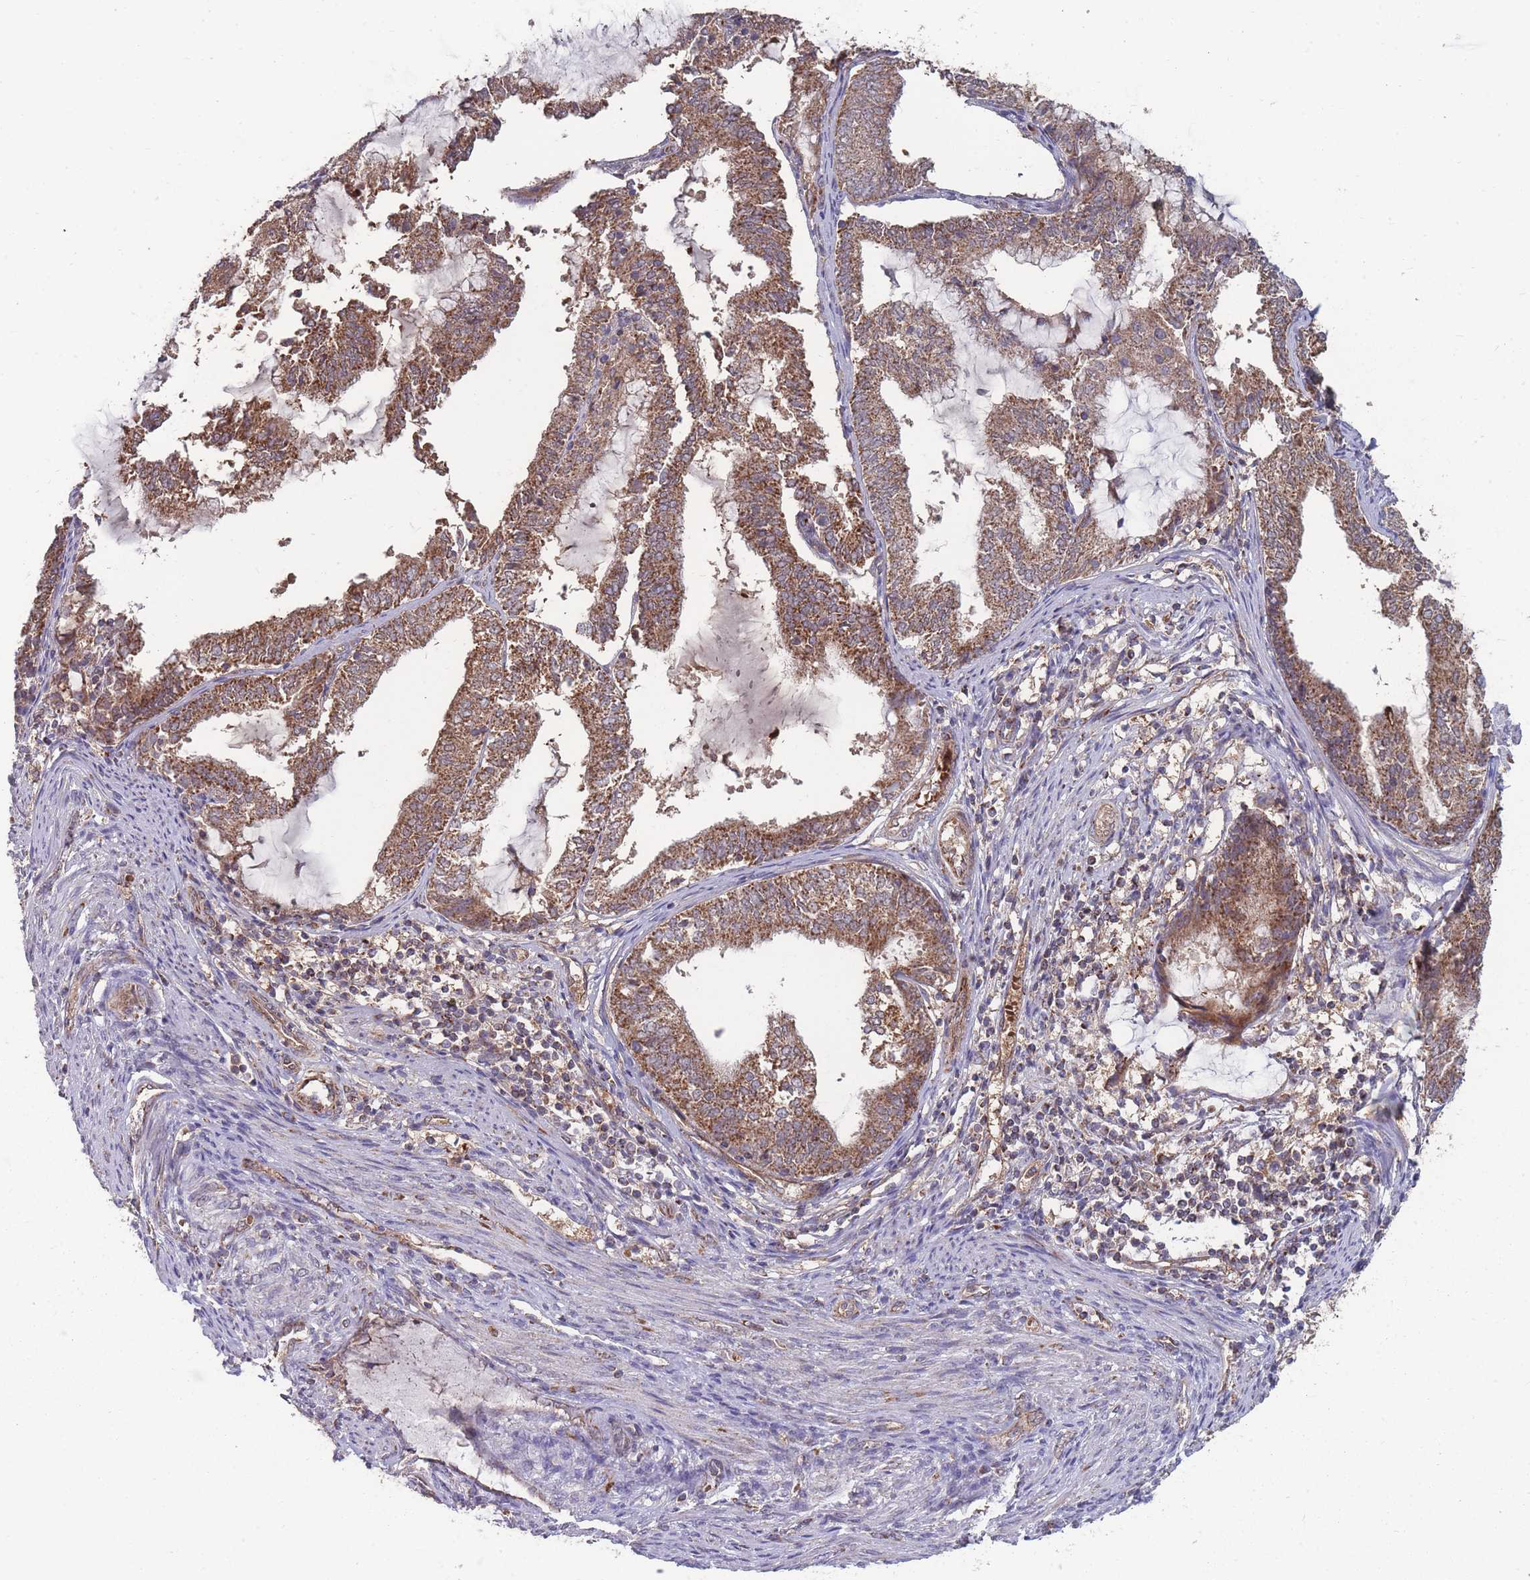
{"staining": {"intensity": "moderate", "quantity": ">75%", "location": "cytoplasmic/membranous"}, "tissue": "endometrial cancer", "cell_type": "Tumor cells", "image_type": "cancer", "snomed": [{"axis": "morphology", "description": "Adenocarcinoma, NOS"}, {"axis": "topography", "description": "Endometrium"}], "caption": "Moderate cytoplasmic/membranous positivity for a protein is appreciated in approximately >75% of tumor cells of endometrial cancer using immunohistochemistry (IHC).", "gene": "SLC35B4", "patient": {"sex": "female", "age": 81}}